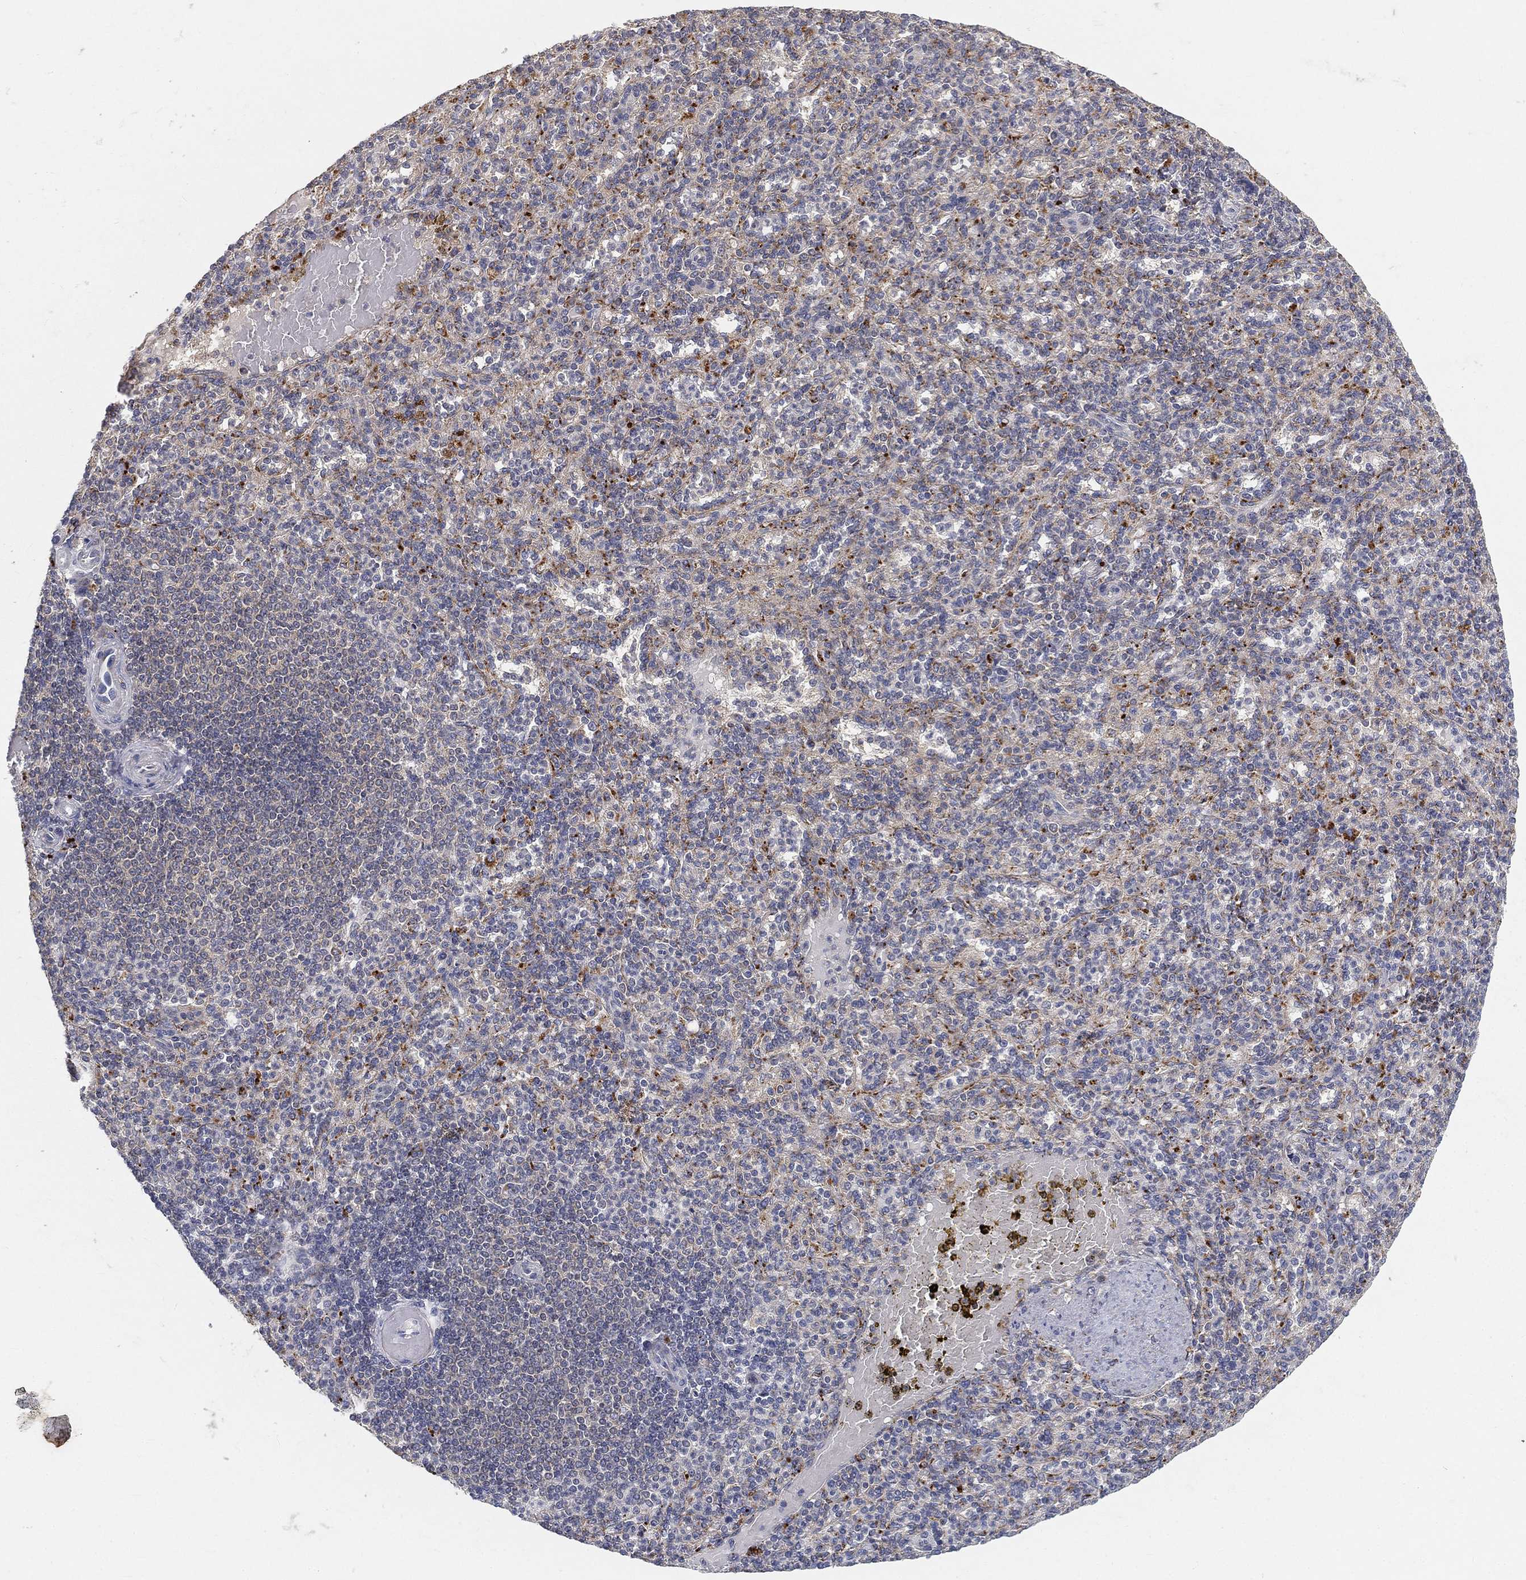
{"staining": {"intensity": "moderate", "quantity": "<25%", "location": "cytoplasmic/membranous"}, "tissue": "spleen", "cell_type": "Cells in red pulp", "image_type": "normal", "snomed": [{"axis": "morphology", "description": "Normal tissue, NOS"}, {"axis": "topography", "description": "Spleen"}], "caption": "Spleen stained with DAB IHC exhibits low levels of moderate cytoplasmic/membranous staining in approximately <25% of cells in red pulp. (Brightfield microscopy of DAB IHC at high magnification).", "gene": "CTSL", "patient": {"sex": "female", "age": 74}}